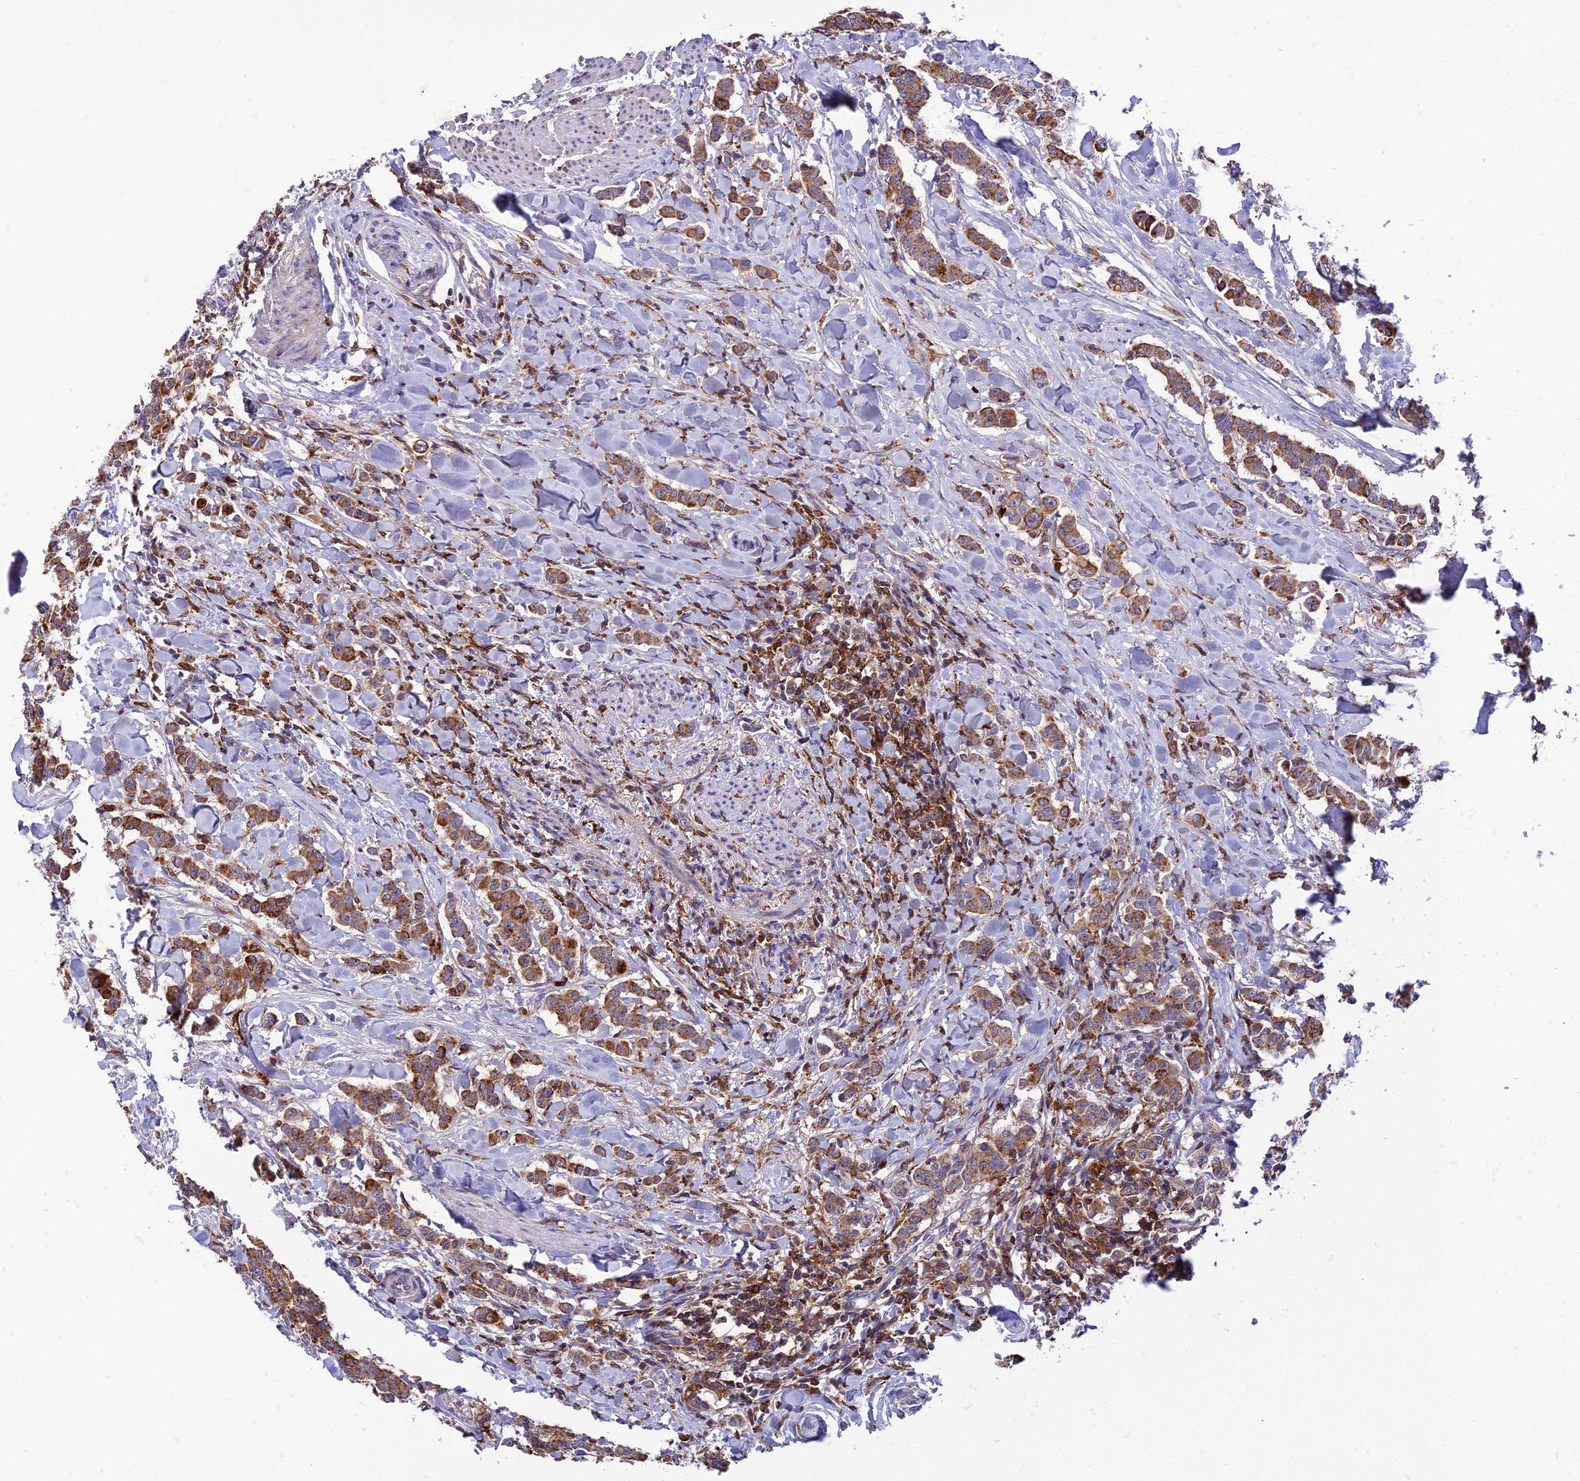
{"staining": {"intensity": "strong", "quantity": ">75%", "location": "cytoplasmic/membranous"}, "tissue": "breast cancer", "cell_type": "Tumor cells", "image_type": "cancer", "snomed": [{"axis": "morphology", "description": "Duct carcinoma"}, {"axis": "topography", "description": "Breast"}], "caption": "Breast cancer (intraductal carcinoma) was stained to show a protein in brown. There is high levels of strong cytoplasmic/membranous staining in approximately >75% of tumor cells.", "gene": "IRAK3", "patient": {"sex": "female", "age": 40}}